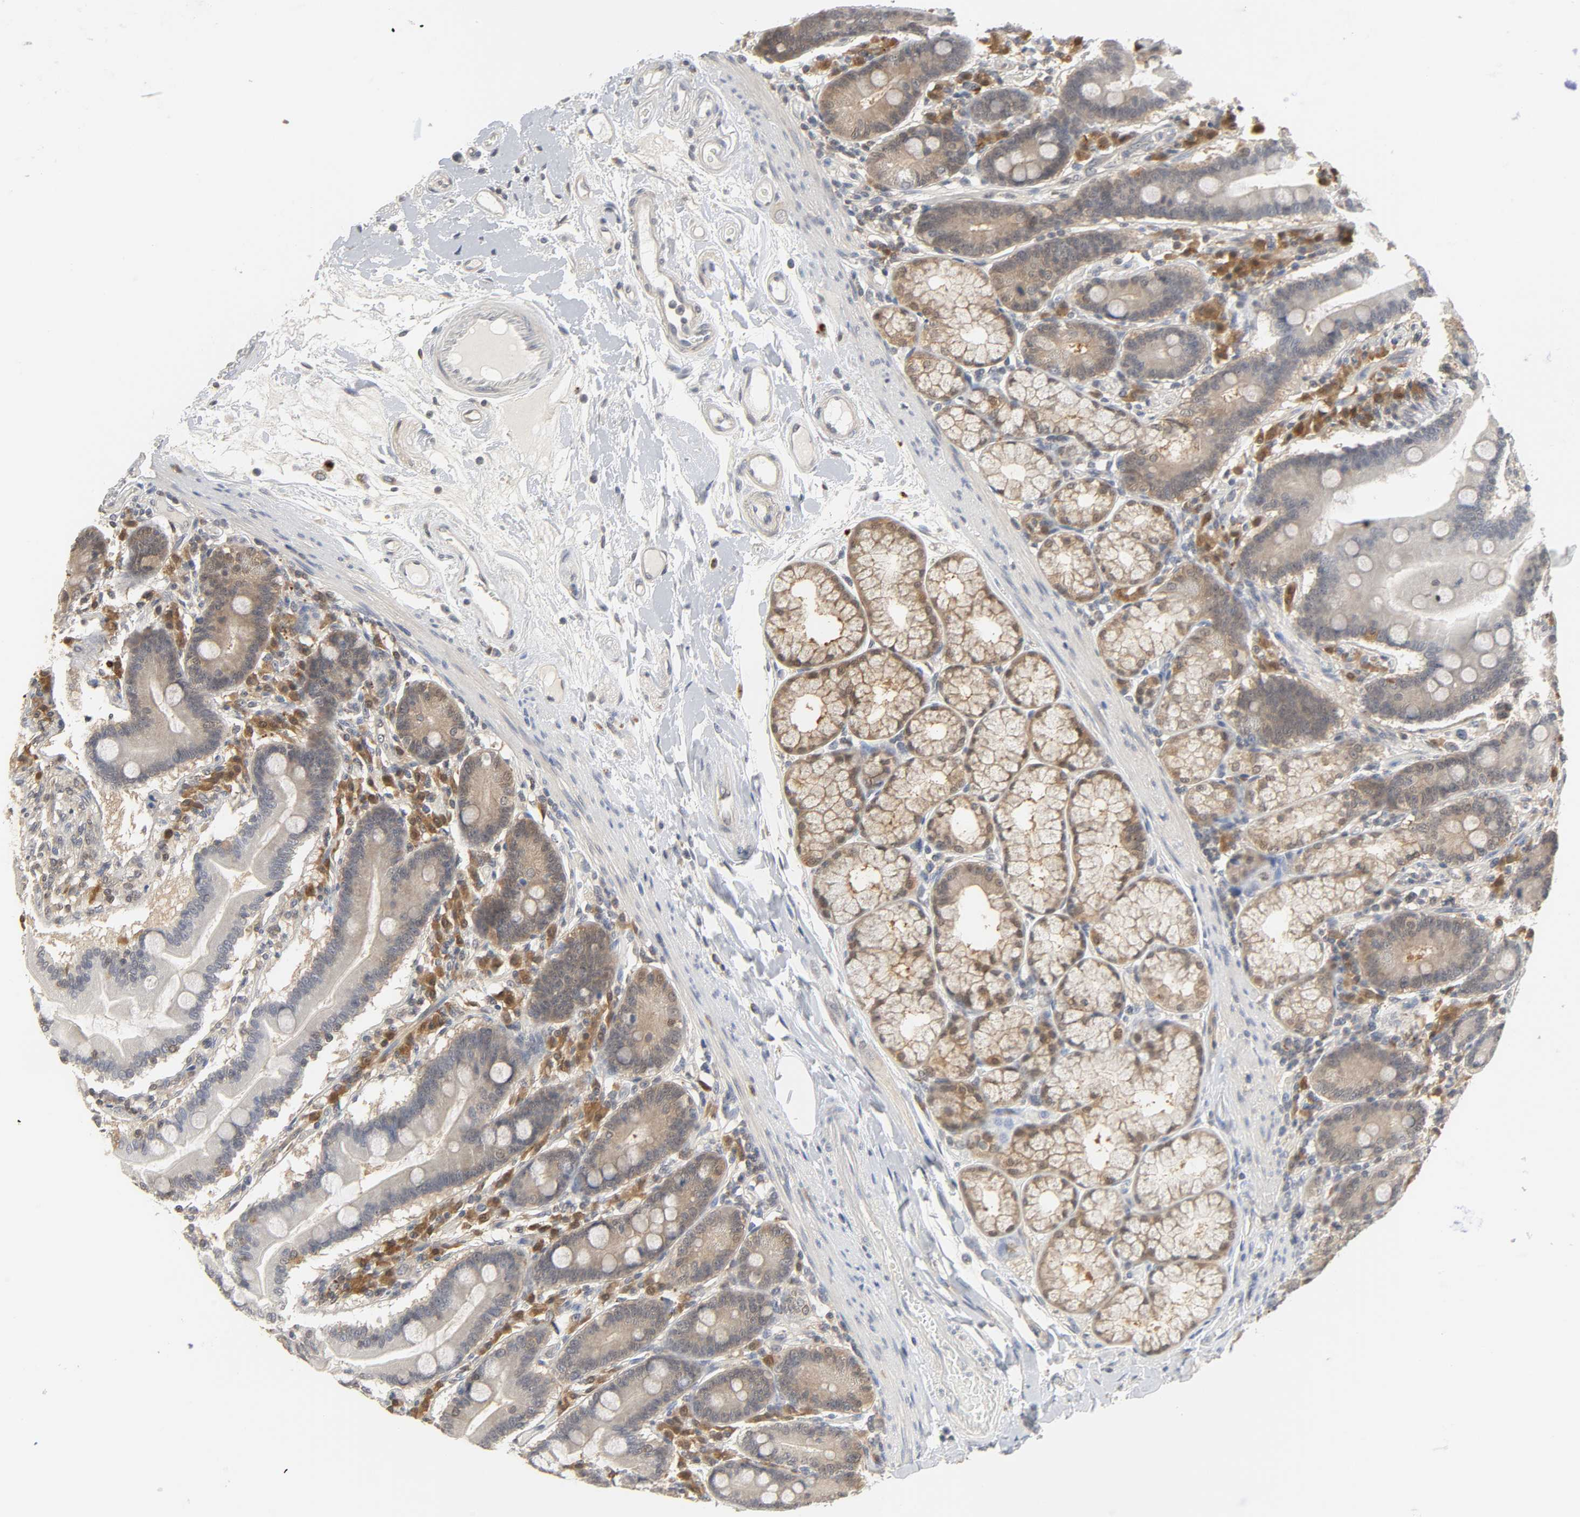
{"staining": {"intensity": "moderate", "quantity": ">75%", "location": "cytoplasmic/membranous"}, "tissue": "duodenum", "cell_type": "Glandular cells", "image_type": "normal", "snomed": [{"axis": "morphology", "description": "Normal tissue, NOS"}, {"axis": "topography", "description": "Duodenum"}], "caption": "Duodenum stained with DAB (3,3'-diaminobenzidine) immunohistochemistry shows medium levels of moderate cytoplasmic/membranous positivity in approximately >75% of glandular cells. (DAB = brown stain, brightfield microscopy at high magnification).", "gene": "MIF", "patient": {"sex": "female", "age": 64}}